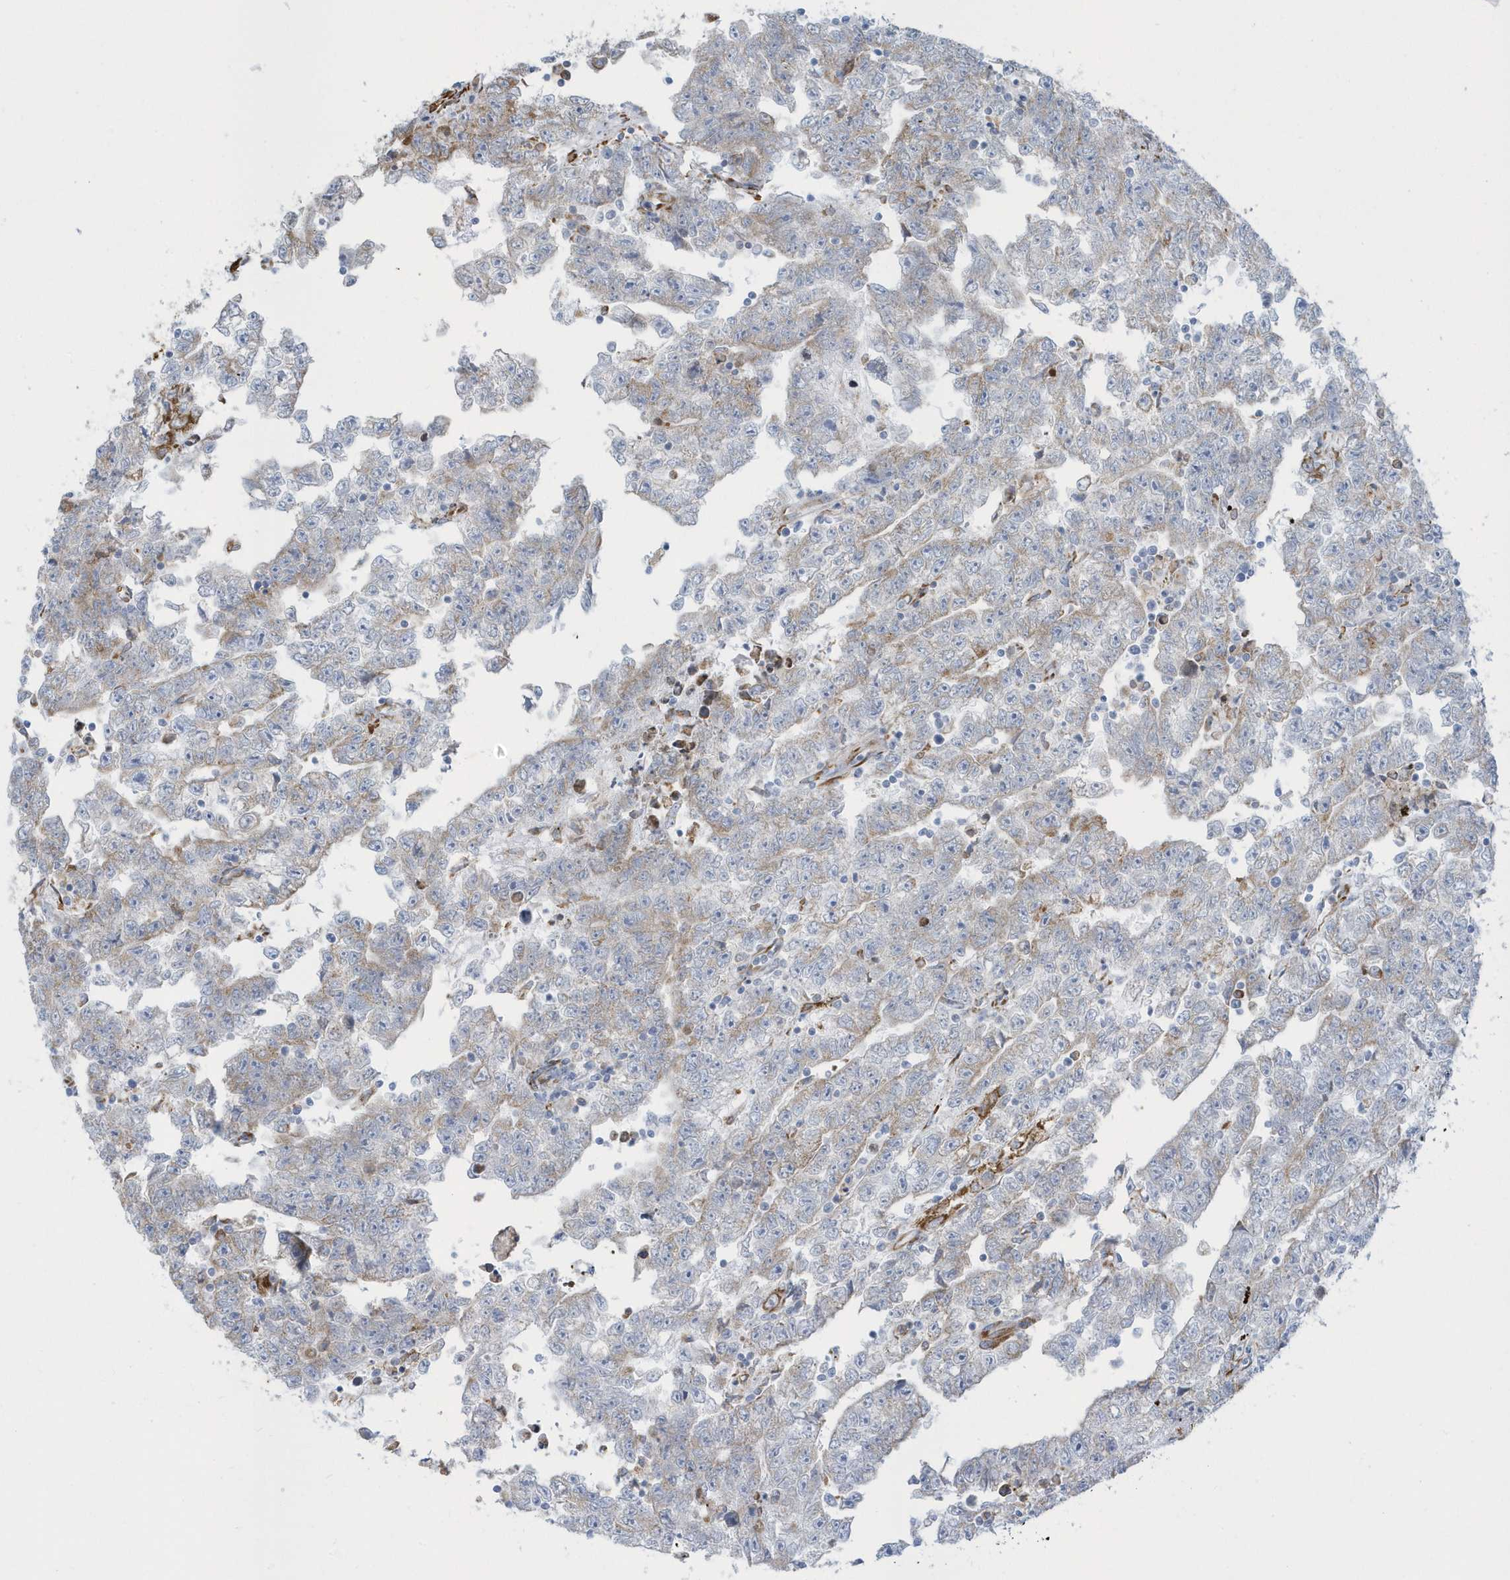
{"staining": {"intensity": "weak", "quantity": "<25%", "location": "cytoplasmic/membranous"}, "tissue": "testis cancer", "cell_type": "Tumor cells", "image_type": "cancer", "snomed": [{"axis": "morphology", "description": "Carcinoma, Embryonal, NOS"}, {"axis": "topography", "description": "Testis"}], "caption": "An IHC histopathology image of testis cancer (embryonal carcinoma) is shown. There is no staining in tumor cells of testis cancer (embryonal carcinoma).", "gene": "DCAF1", "patient": {"sex": "male", "age": 25}}